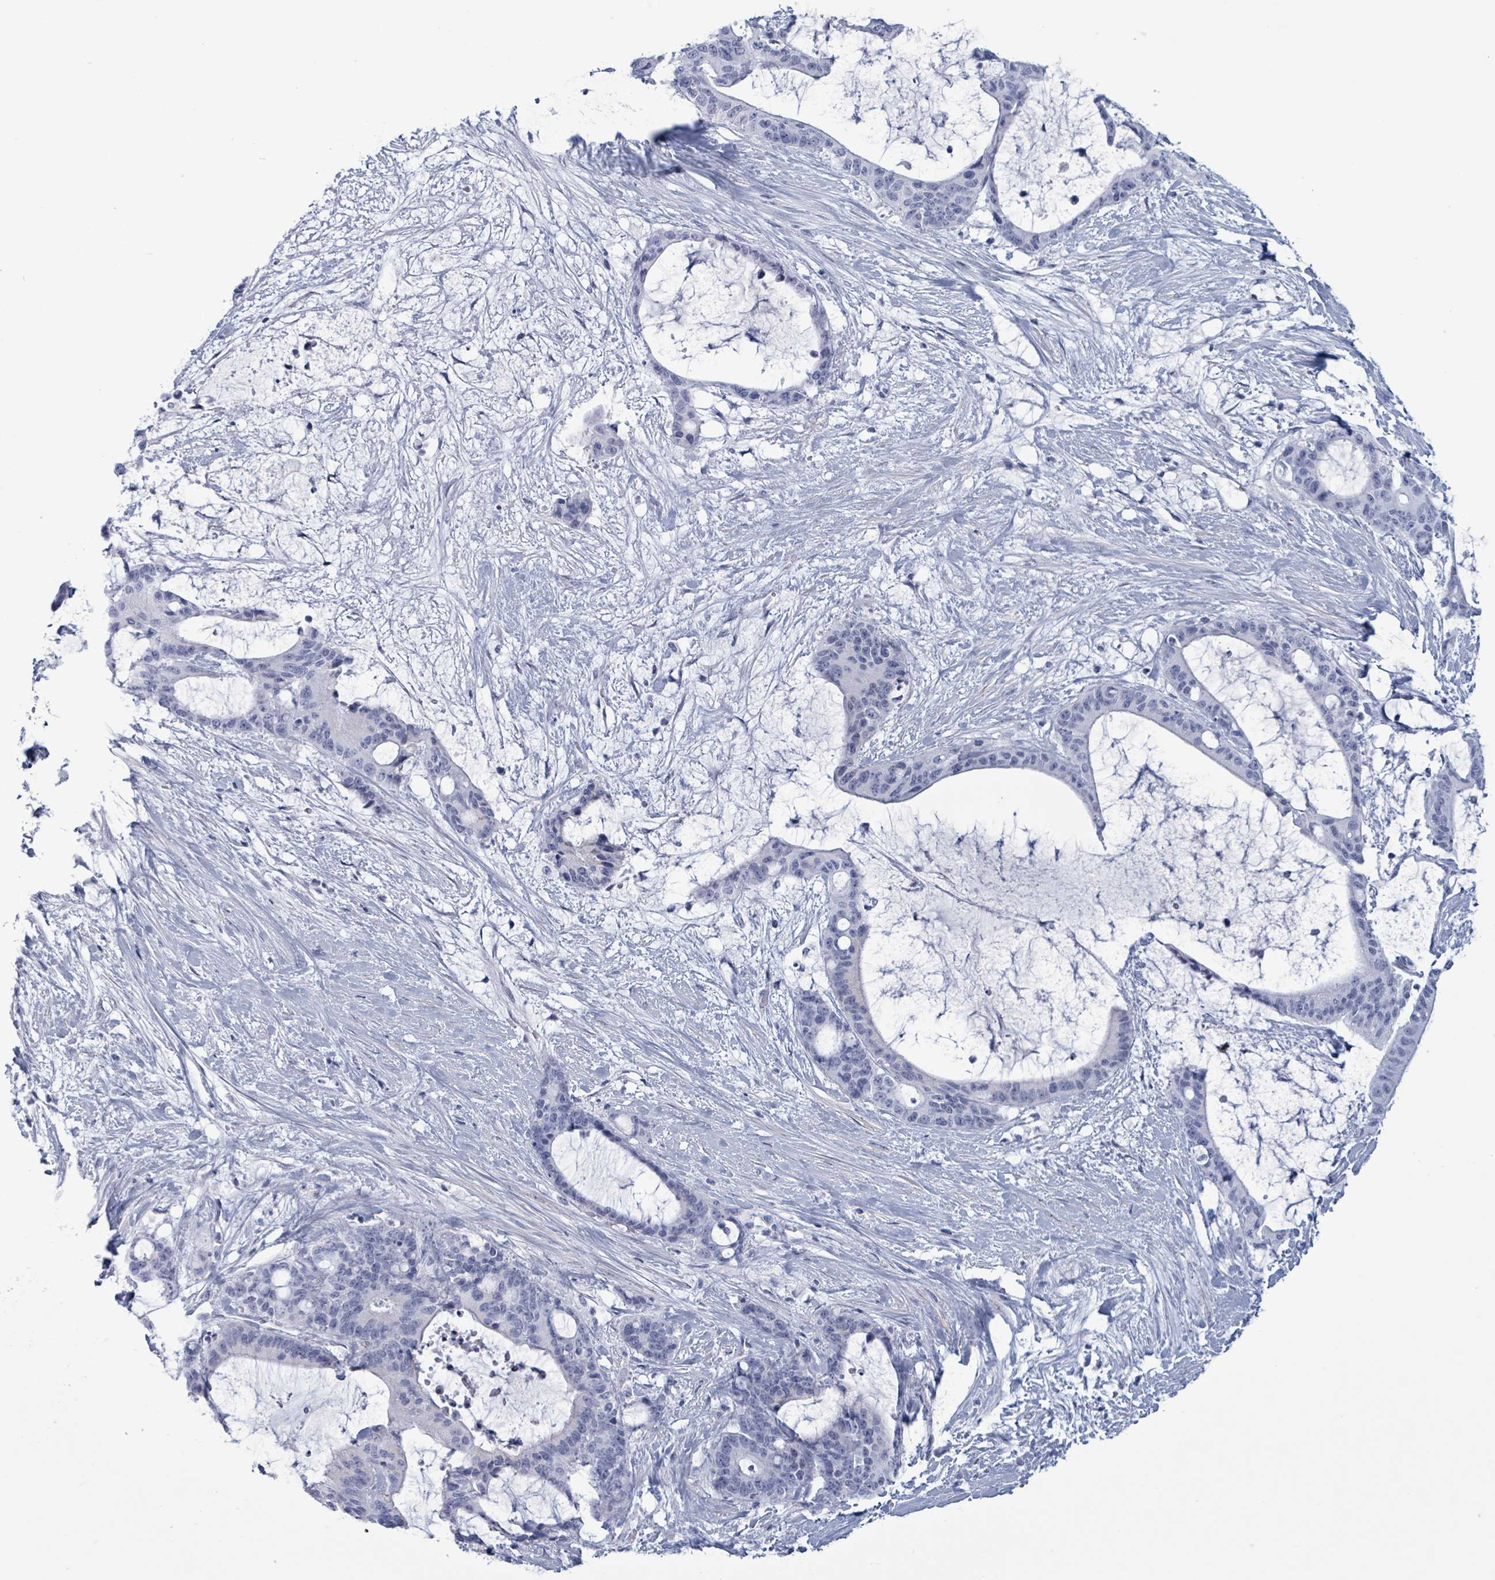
{"staining": {"intensity": "negative", "quantity": "none", "location": "none"}, "tissue": "liver cancer", "cell_type": "Tumor cells", "image_type": "cancer", "snomed": [{"axis": "morphology", "description": "Normal tissue, NOS"}, {"axis": "morphology", "description": "Cholangiocarcinoma"}, {"axis": "topography", "description": "Liver"}, {"axis": "topography", "description": "Peripheral nerve tissue"}], "caption": "The immunohistochemistry histopathology image has no significant staining in tumor cells of liver cancer (cholangiocarcinoma) tissue. (DAB (3,3'-diaminobenzidine) immunohistochemistry (IHC) visualized using brightfield microscopy, high magnification).", "gene": "ZNF771", "patient": {"sex": "female", "age": 73}}